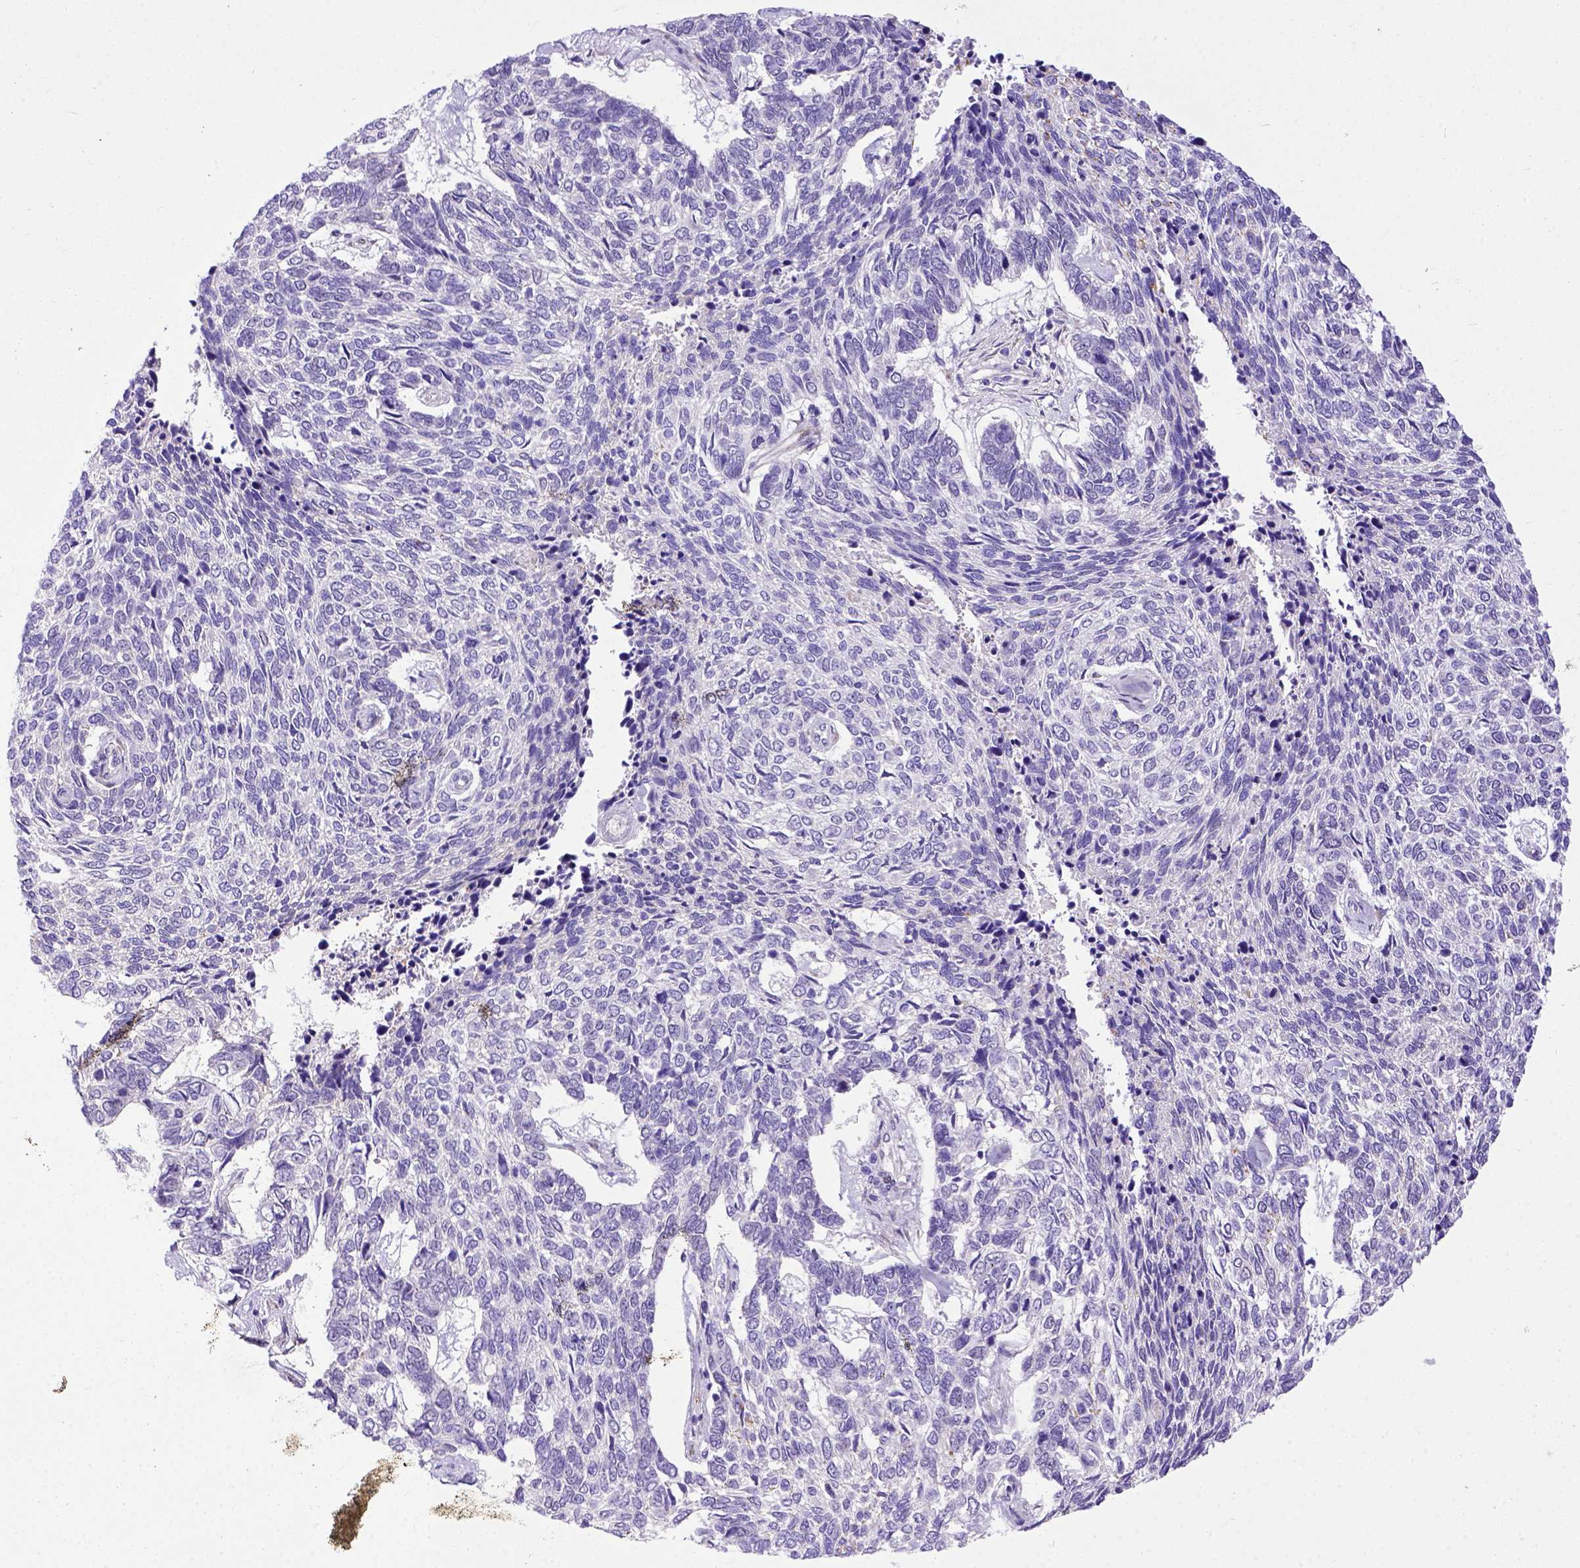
{"staining": {"intensity": "negative", "quantity": "none", "location": "none"}, "tissue": "skin cancer", "cell_type": "Tumor cells", "image_type": "cancer", "snomed": [{"axis": "morphology", "description": "Basal cell carcinoma"}, {"axis": "topography", "description": "Skin"}], "caption": "An immunohistochemistry micrograph of skin basal cell carcinoma is shown. There is no staining in tumor cells of skin basal cell carcinoma. (DAB immunohistochemistry visualized using brightfield microscopy, high magnification).", "gene": "CFAP300", "patient": {"sex": "female", "age": 65}}